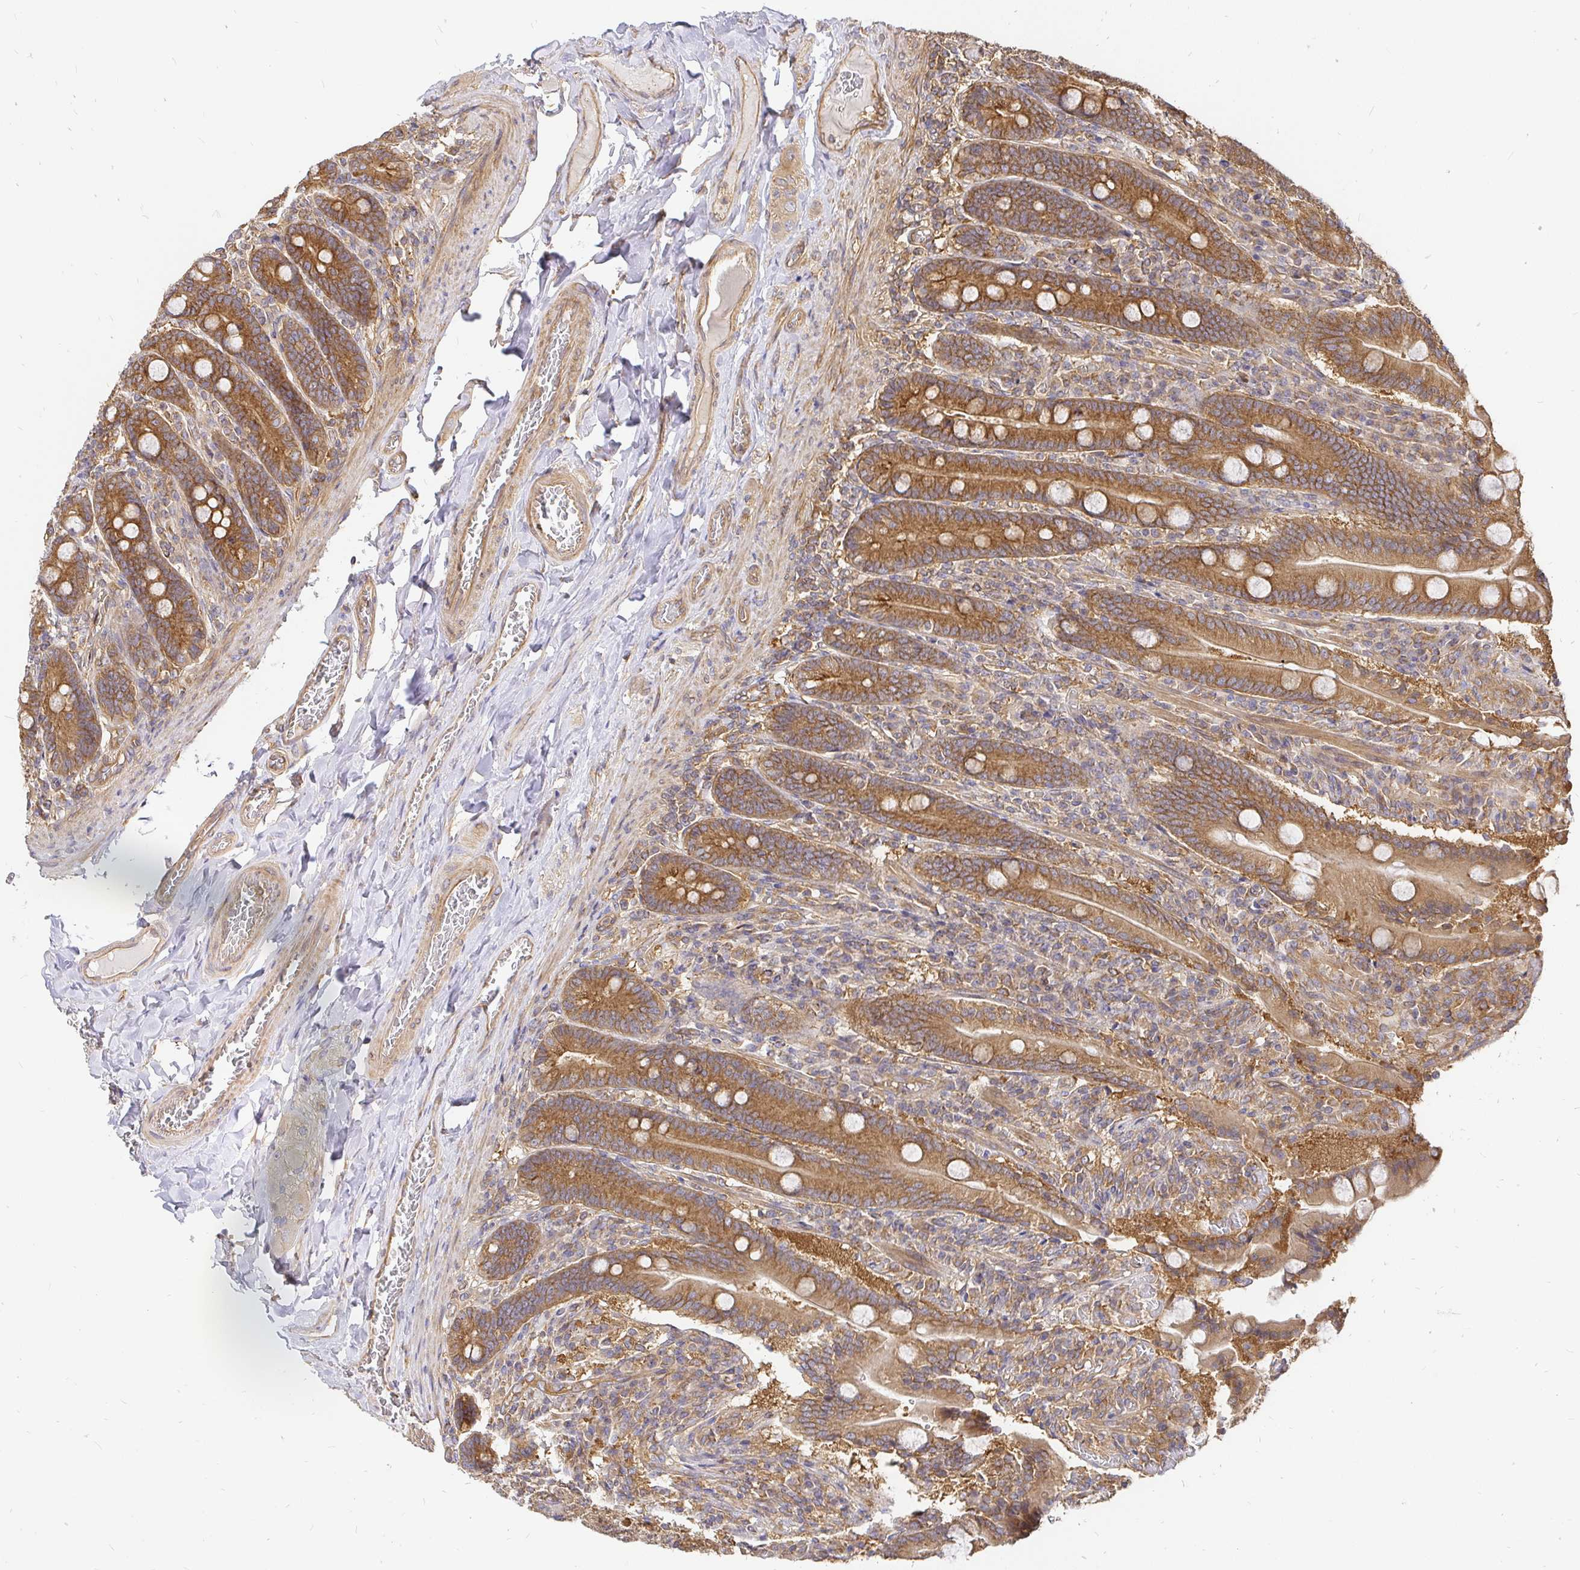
{"staining": {"intensity": "strong", "quantity": ">75%", "location": "cytoplasmic/membranous"}, "tissue": "duodenum", "cell_type": "Glandular cells", "image_type": "normal", "snomed": [{"axis": "morphology", "description": "Normal tissue, NOS"}, {"axis": "topography", "description": "Duodenum"}], "caption": "Duodenum stained for a protein exhibits strong cytoplasmic/membranous positivity in glandular cells.", "gene": "KIF5B", "patient": {"sex": "female", "age": 62}}